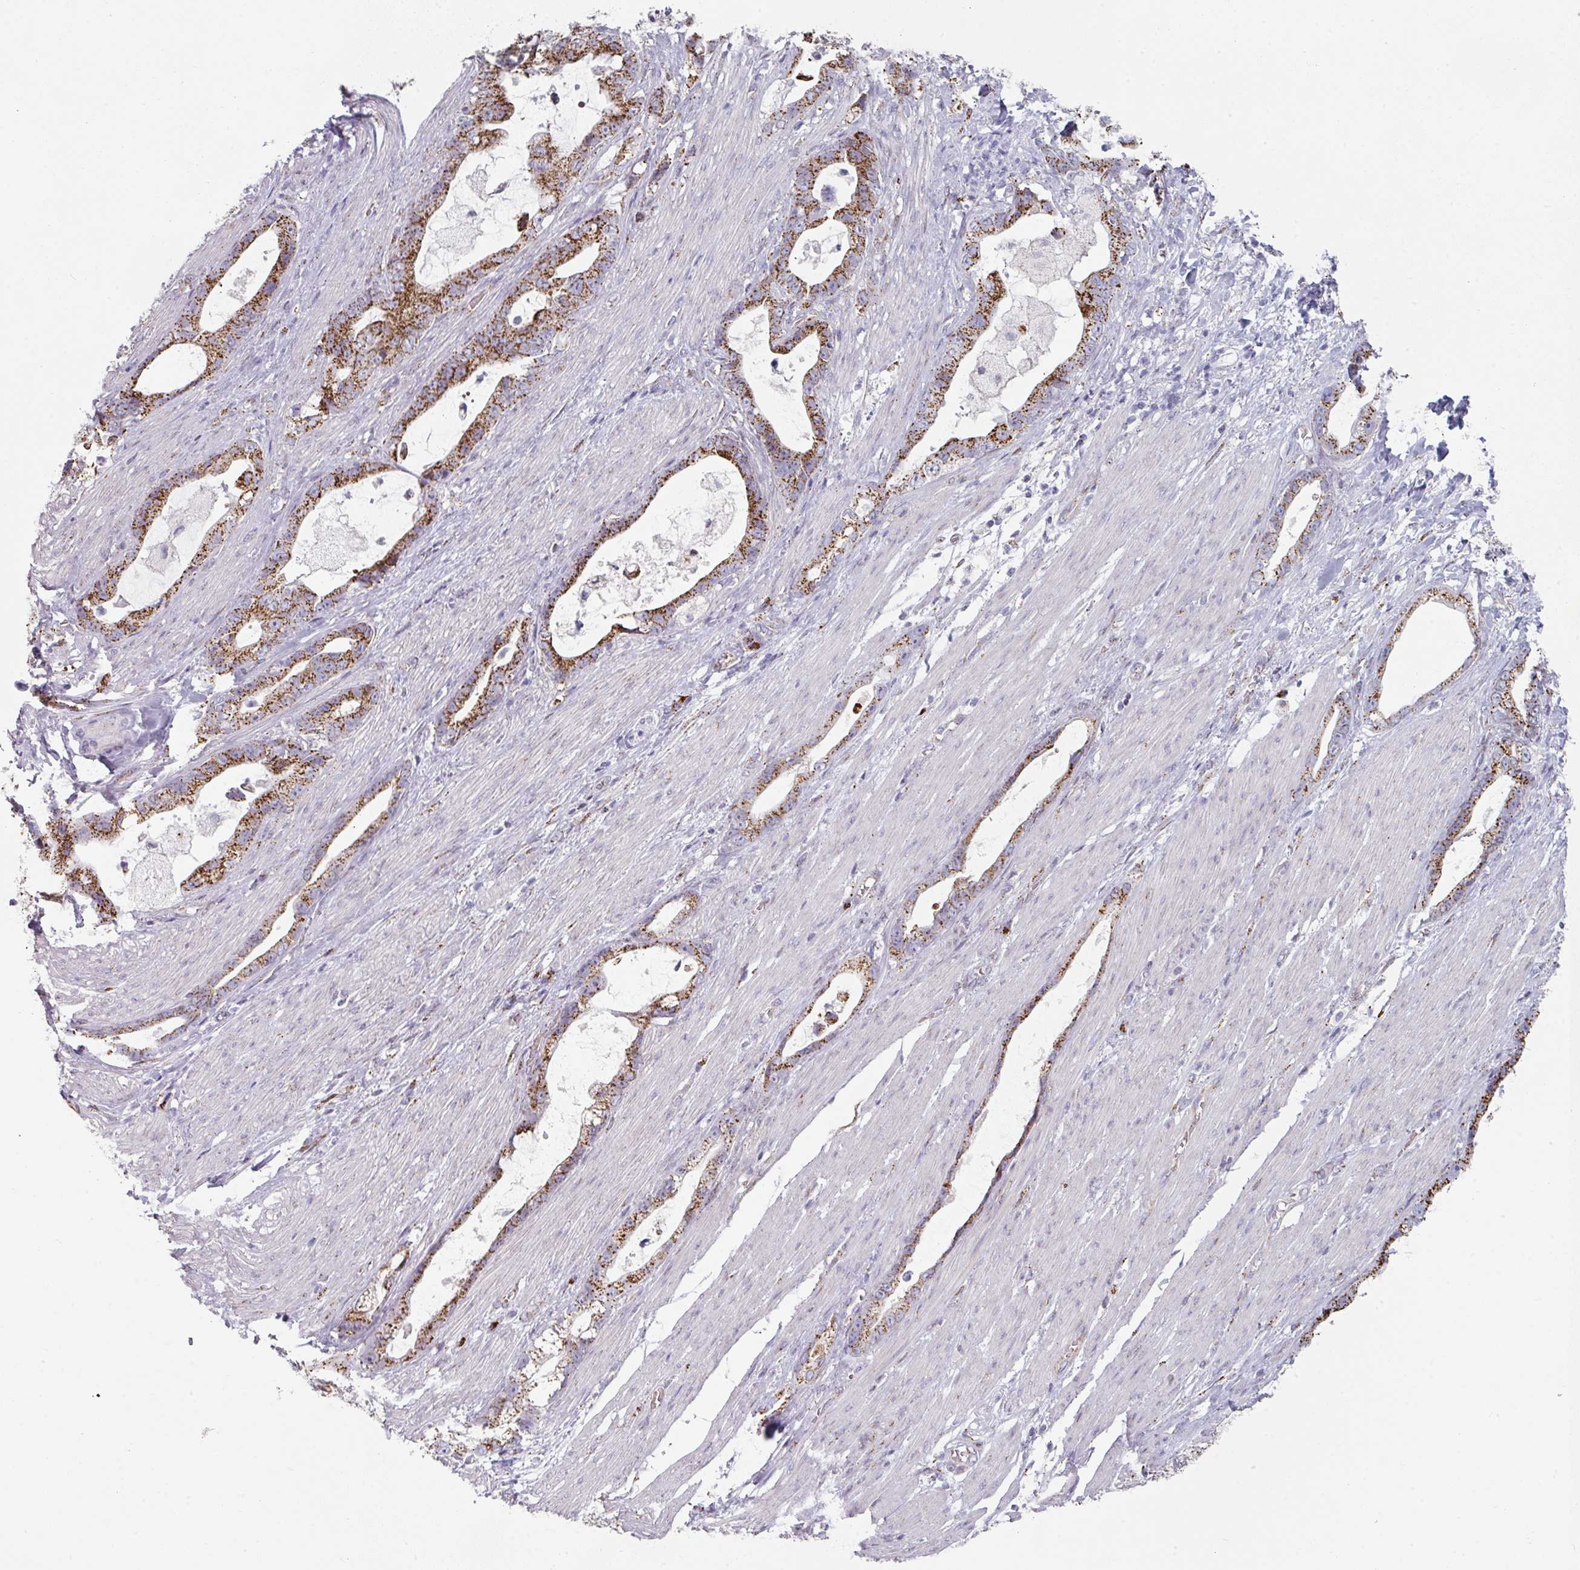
{"staining": {"intensity": "strong", "quantity": ">75%", "location": "cytoplasmic/membranous"}, "tissue": "stomach cancer", "cell_type": "Tumor cells", "image_type": "cancer", "snomed": [{"axis": "morphology", "description": "Adenocarcinoma, NOS"}, {"axis": "topography", "description": "Stomach"}], "caption": "IHC photomicrograph of neoplastic tissue: stomach cancer stained using immunohistochemistry (IHC) demonstrates high levels of strong protein expression localized specifically in the cytoplasmic/membranous of tumor cells, appearing as a cytoplasmic/membranous brown color.", "gene": "CCDC85B", "patient": {"sex": "male", "age": 55}}